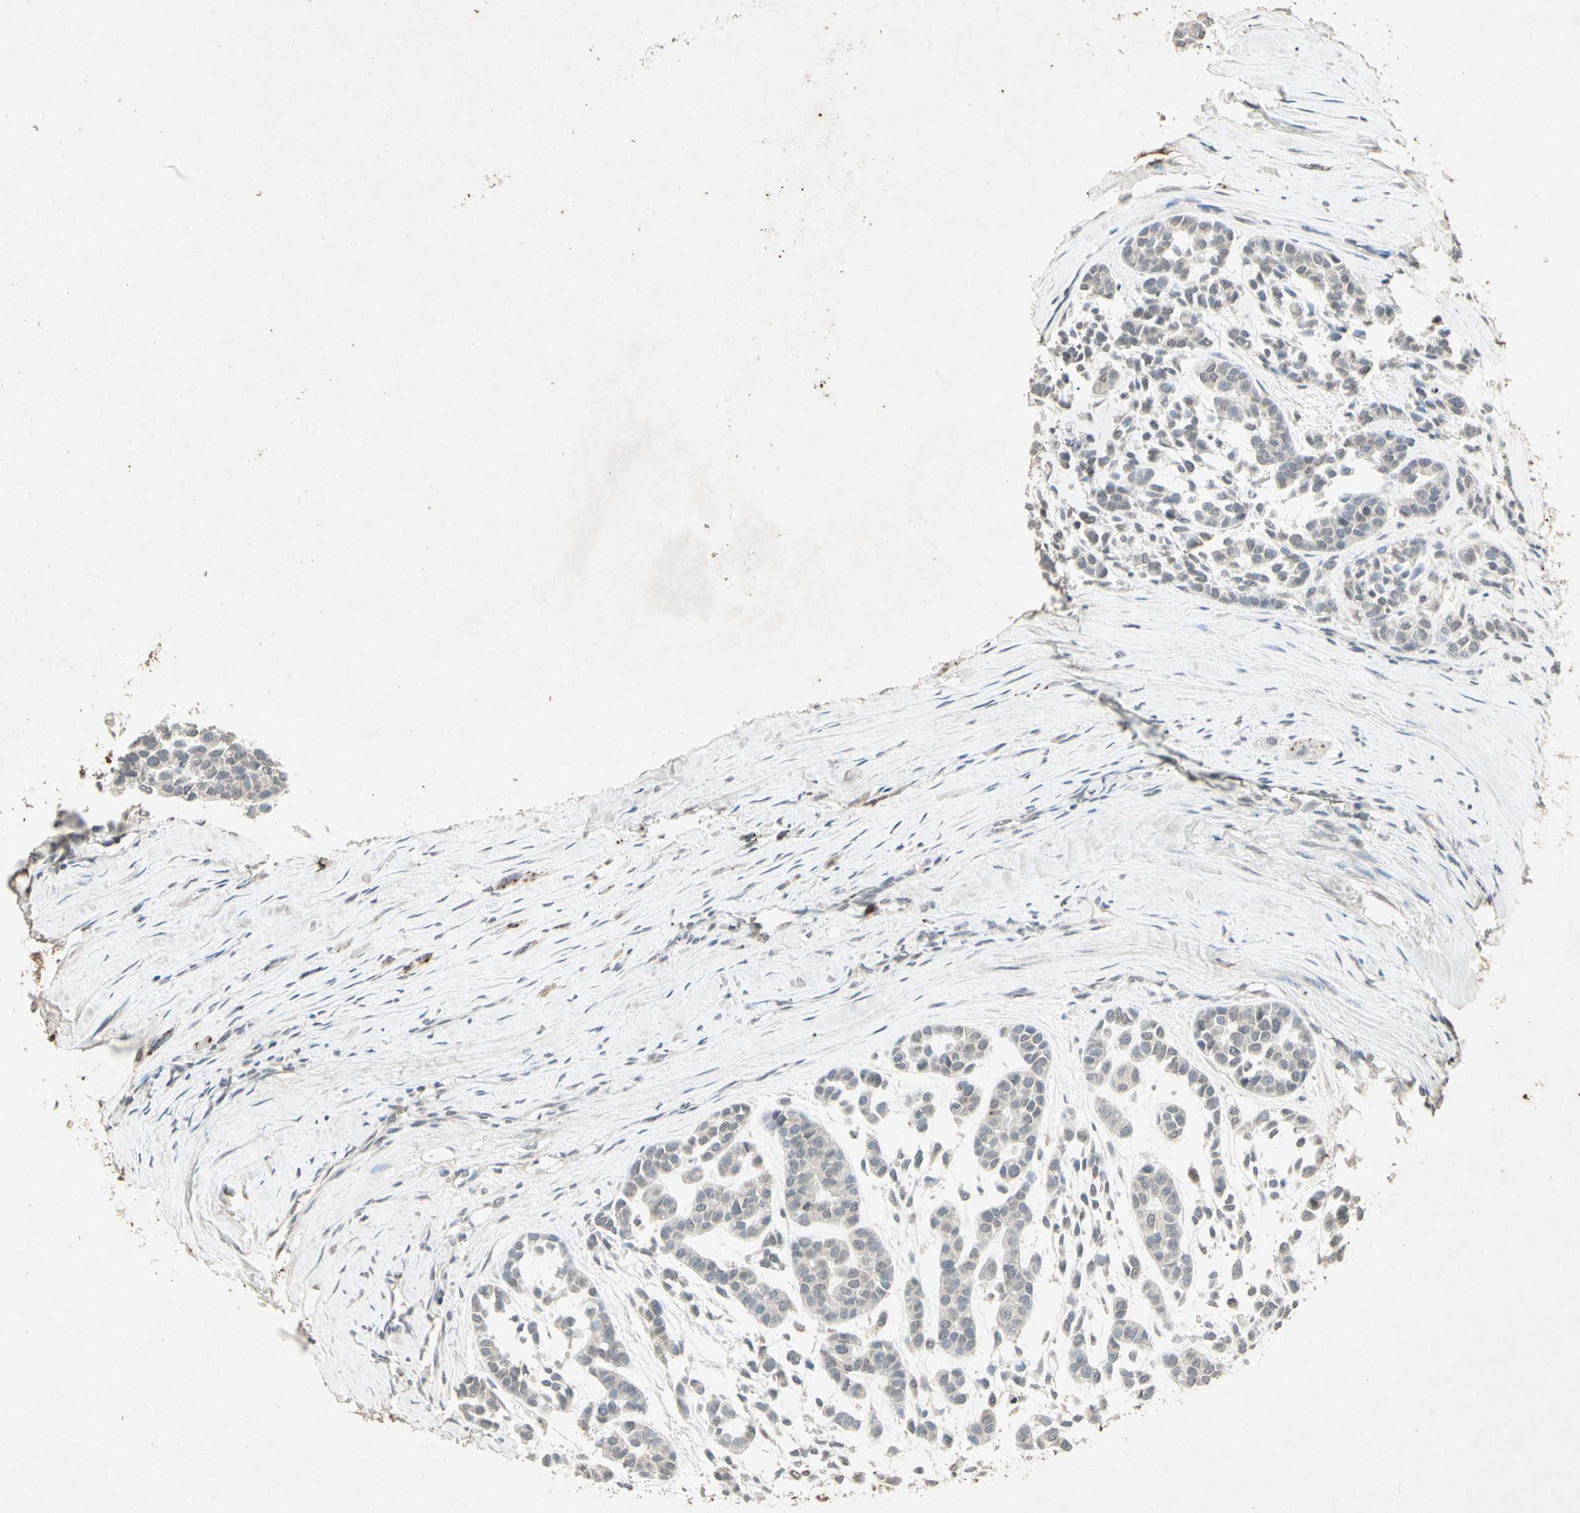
{"staining": {"intensity": "weak", "quantity": ">75%", "location": "cytoplasmic/membranous"}, "tissue": "head and neck cancer", "cell_type": "Tumor cells", "image_type": "cancer", "snomed": [{"axis": "morphology", "description": "Adenocarcinoma, NOS"}, {"axis": "morphology", "description": "Adenoma, NOS"}, {"axis": "topography", "description": "Head-Neck"}], "caption": "A brown stain highlights weak cytoplasmic/membranous staining of a protein in head and neck cancer tumor cells. (DAB (3,3'-diaminobenzidine) IHC, brown staining for protein, blue staining for nuclei).", "gene": "MSRB1", "patient": {"sex": "female", "age": 55}}